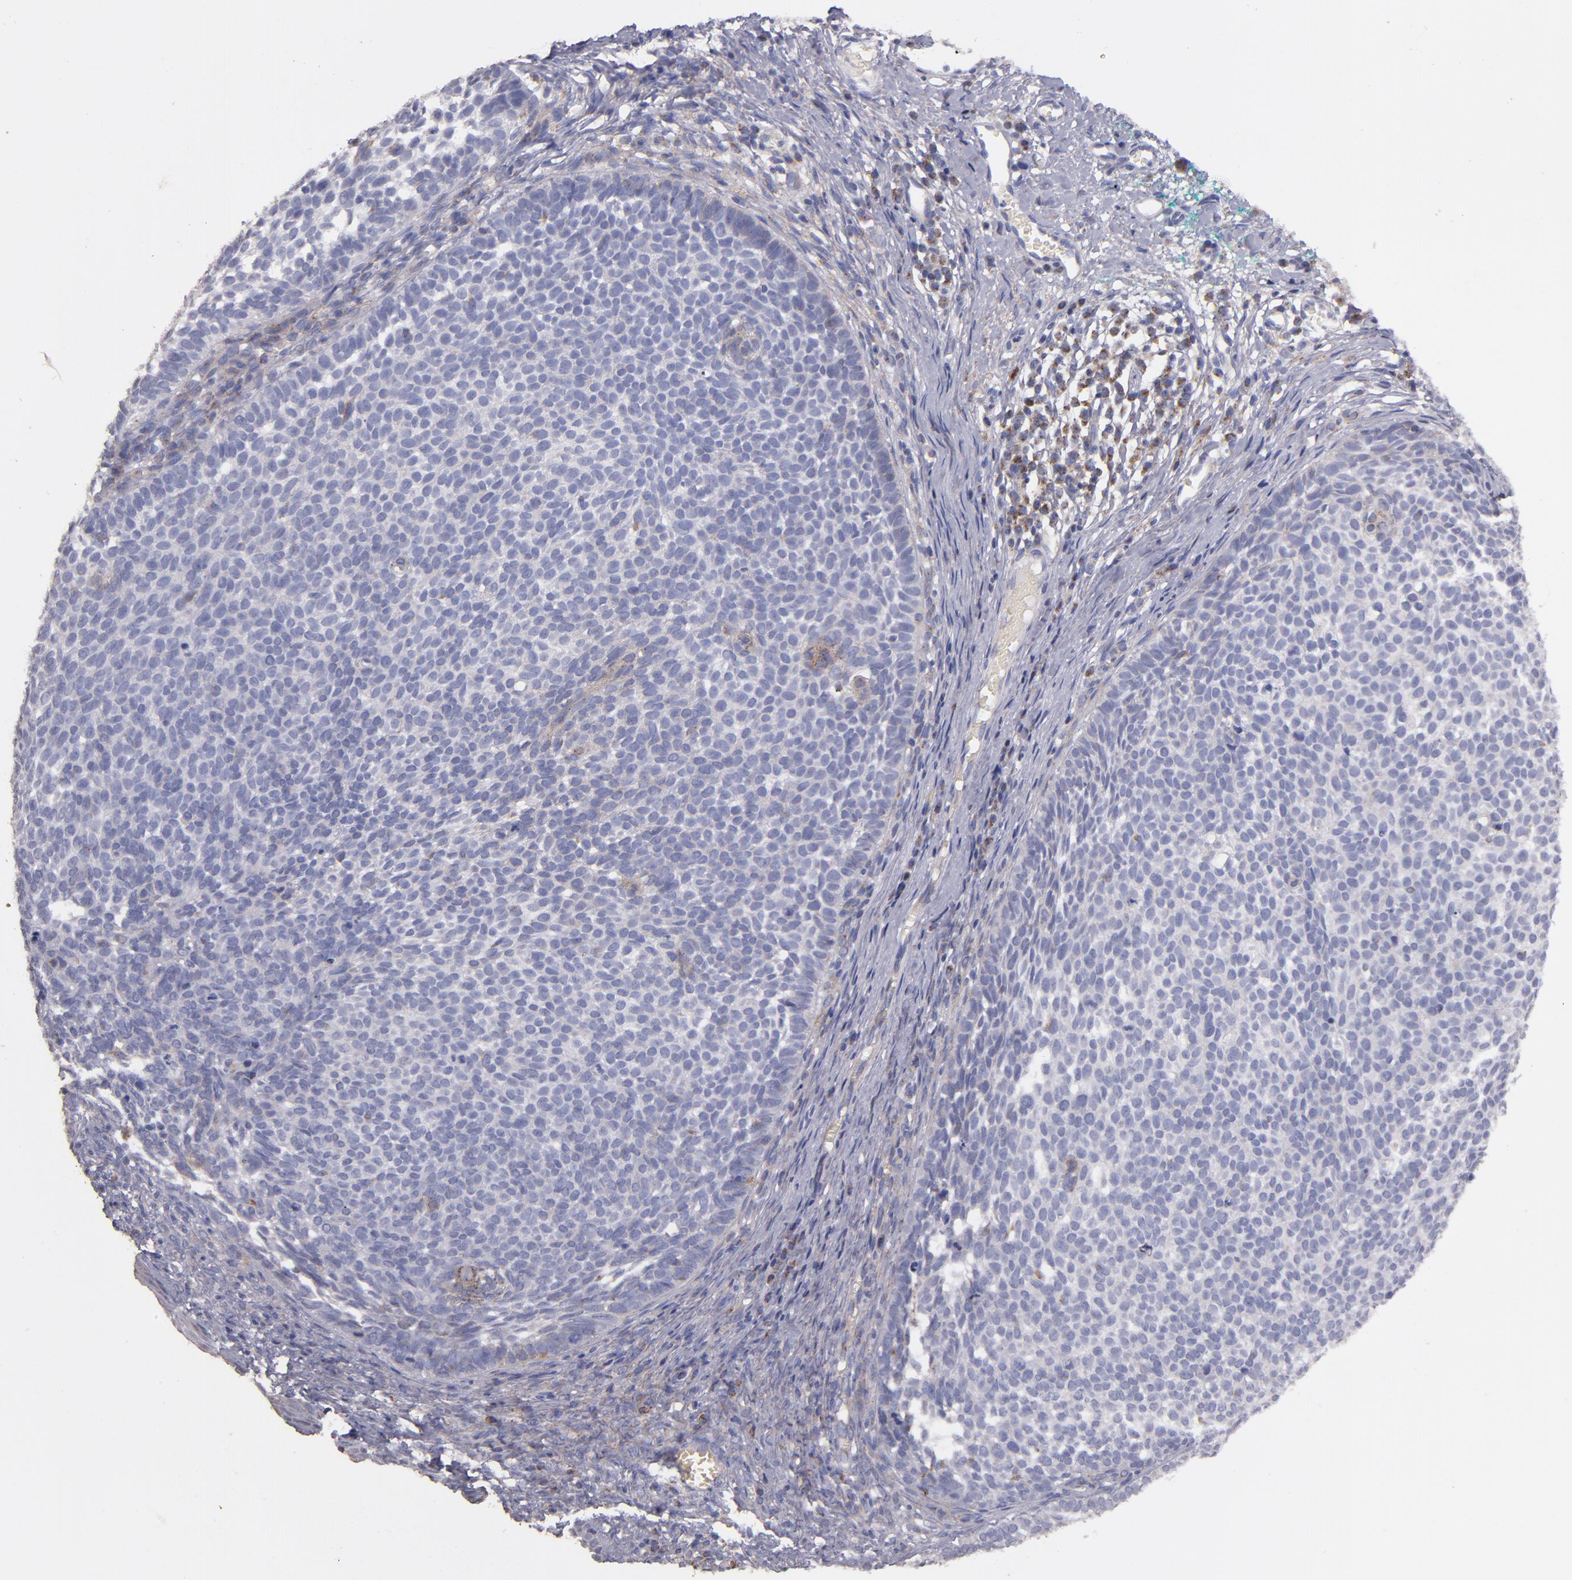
{"staining": {"intensity": "negative", "quantity": "none", "location": "none"}, "tissue": "skin cancer", "cell_type": "Tumor cells", "image_type": "cancer", "snomed": [{"axis": "morphology", "description": "Basal cell carcinoma"}, {"axis": "topography", "description": "Skin"}], "caption": "Immunohistochemistry of human skin cancer shows no positivity in tumor cells.", "gene": "CLTA", "patient": {"sex": "male", "age": 63}}